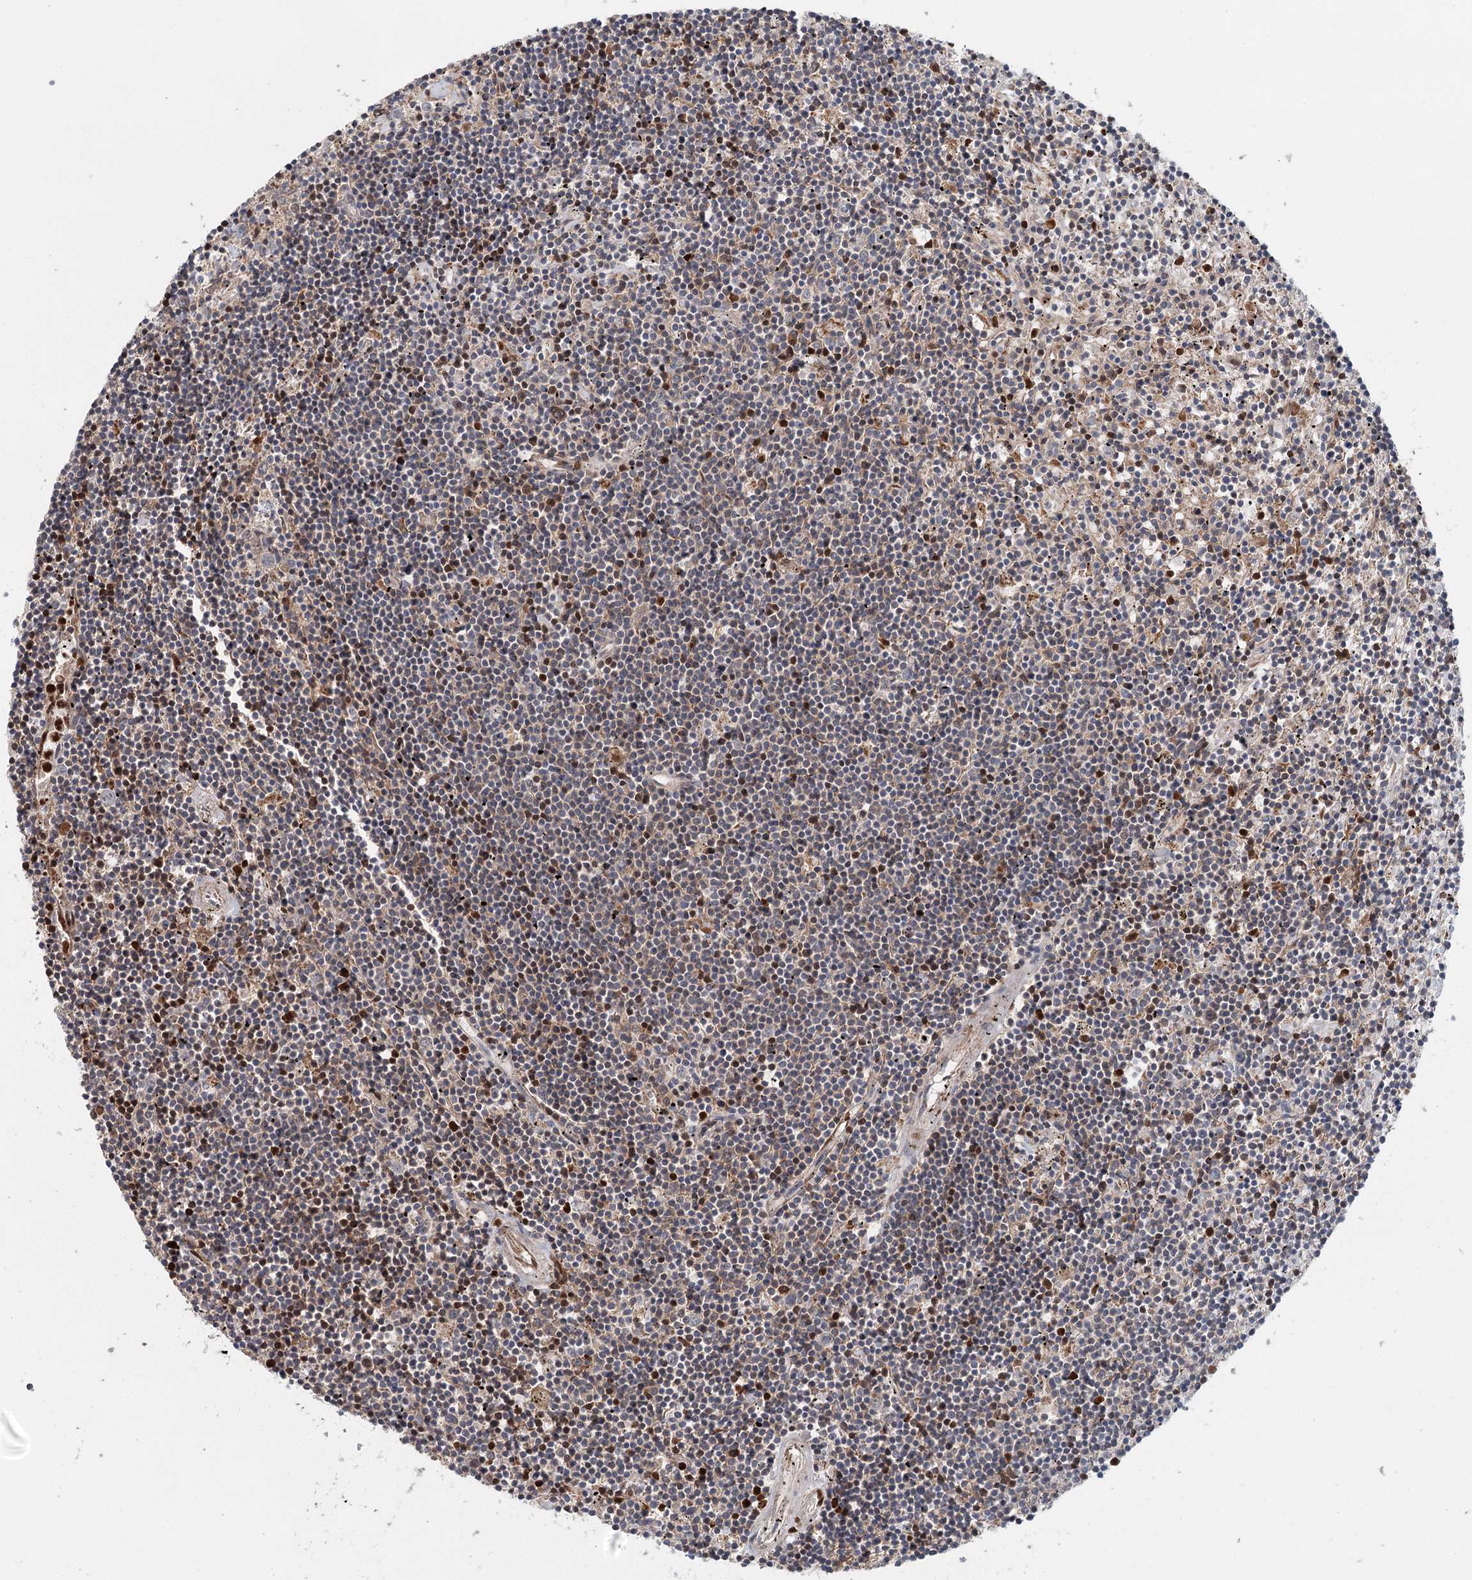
{"staining": {"intensity": "moderate", "quantity": "<25%", "location": "cytoplasmic/membranous"}, "tissue": "lymphoma", "cell_type": "Tumor cells", "image_type": "cancer", "snomed": [{"axis": "morphology", "description": "Malignant lymphoma, non-Hodgkin's type, Low grade"}, {"axis": "topography", "description": "Spleen"}], "caption": "IHC (DAB) staining of human lymphoma demonstrates moderate cytoplasmic/membranous protein staining in approximately <25% of tumor cells.", "gene": "ADK", "patient": {"sex": "male", "age": 76}}